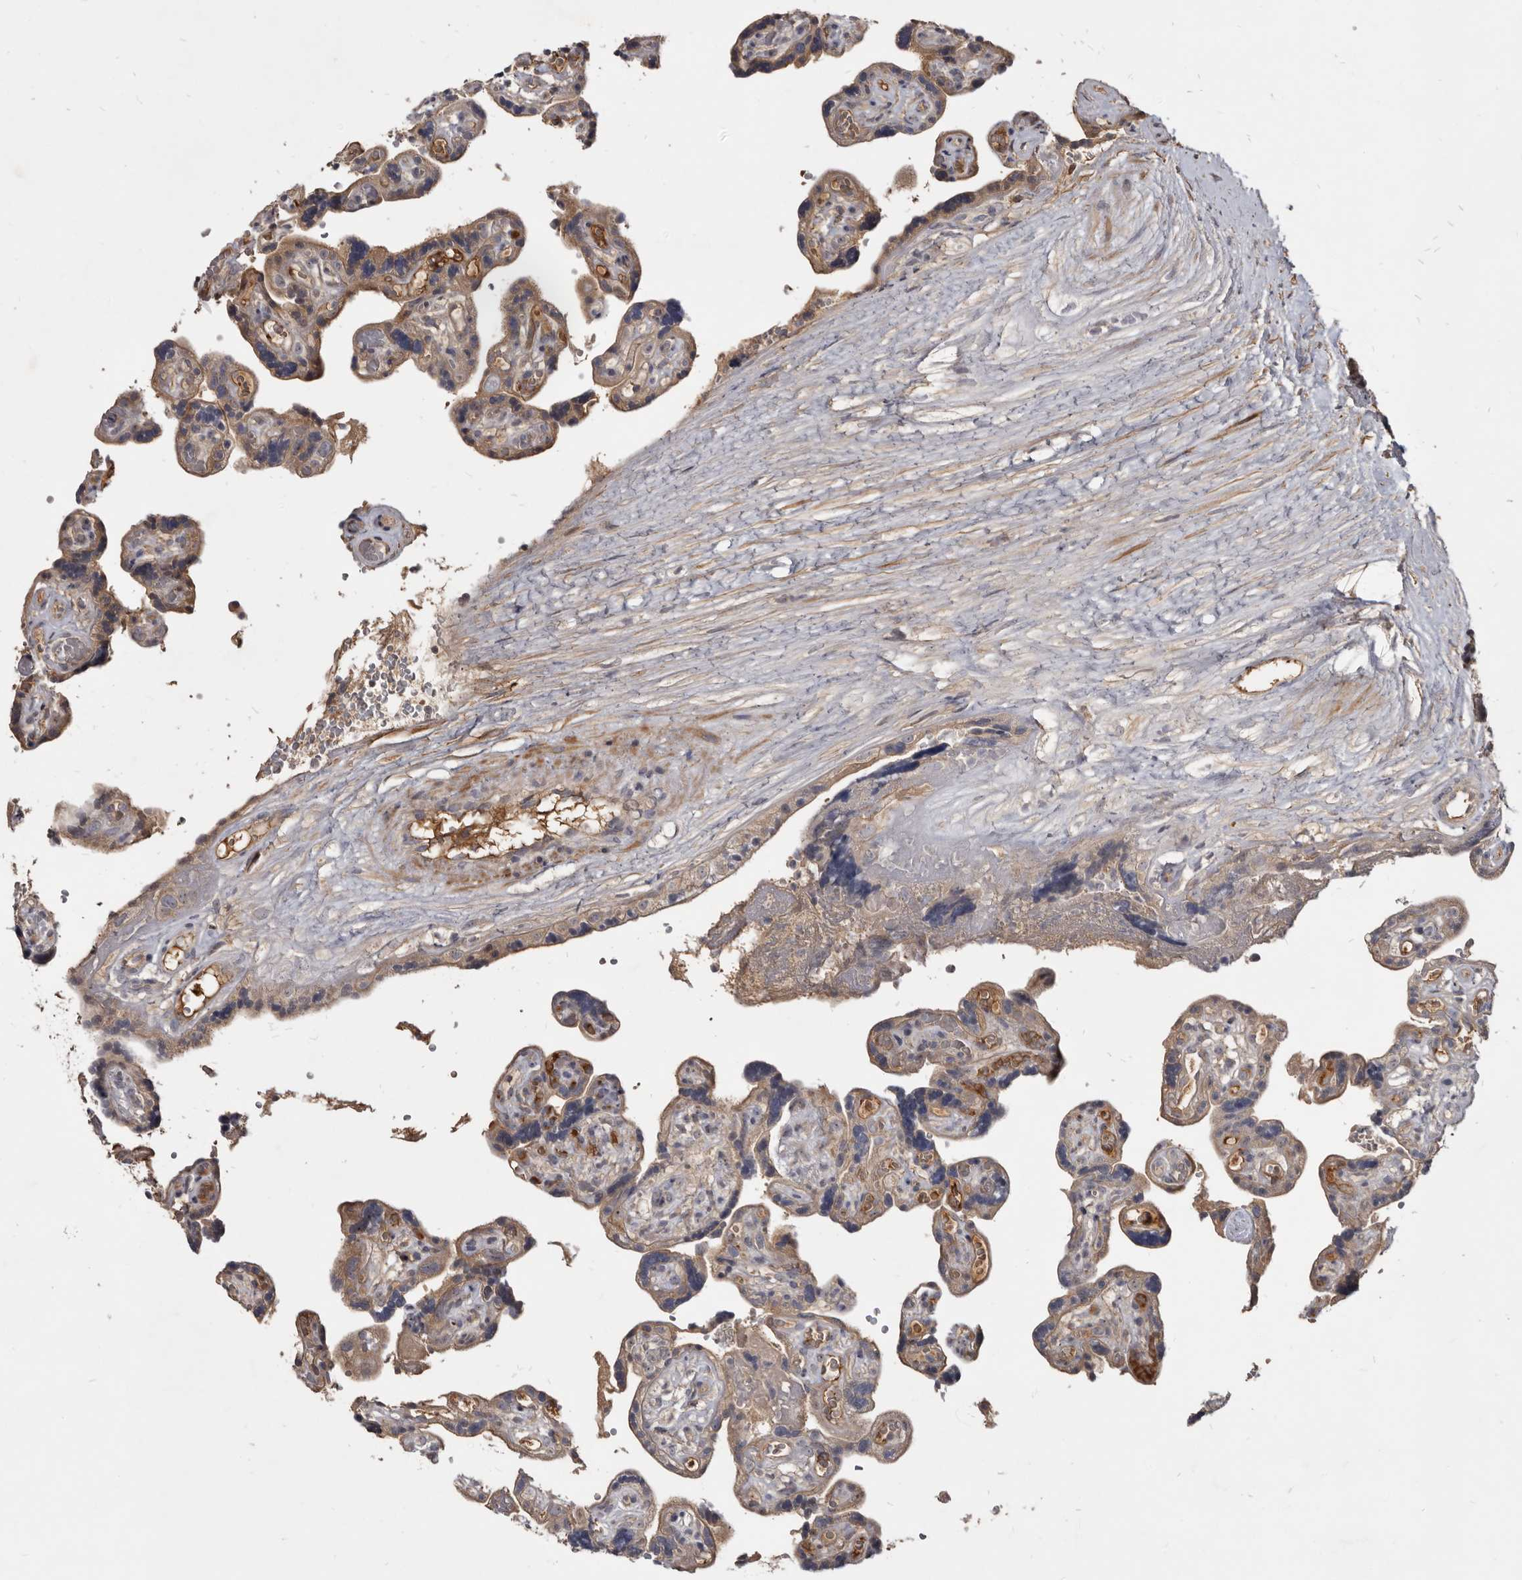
{"staining": {"intensity": "weak", "quantity": ">75%", "location": "cytoplasmic/membranous,nuclear"}, "tissue": "placenta", "cell_type": "Decidual cells", "image_type": "normal", "snomed": [{"axis": "morphology", "description": "Normal tissue, NOS"}, {"axis": "topography", "description": "Placenta"}], "caption": "Weak cytoplasmic/membranous,nuclear expression for a protein is seen in about >75% of decidual cells of normal placenta using immunohistochemistry.", "gene": "TTC39A", "patient": {"sex": "female", "age": 30}}